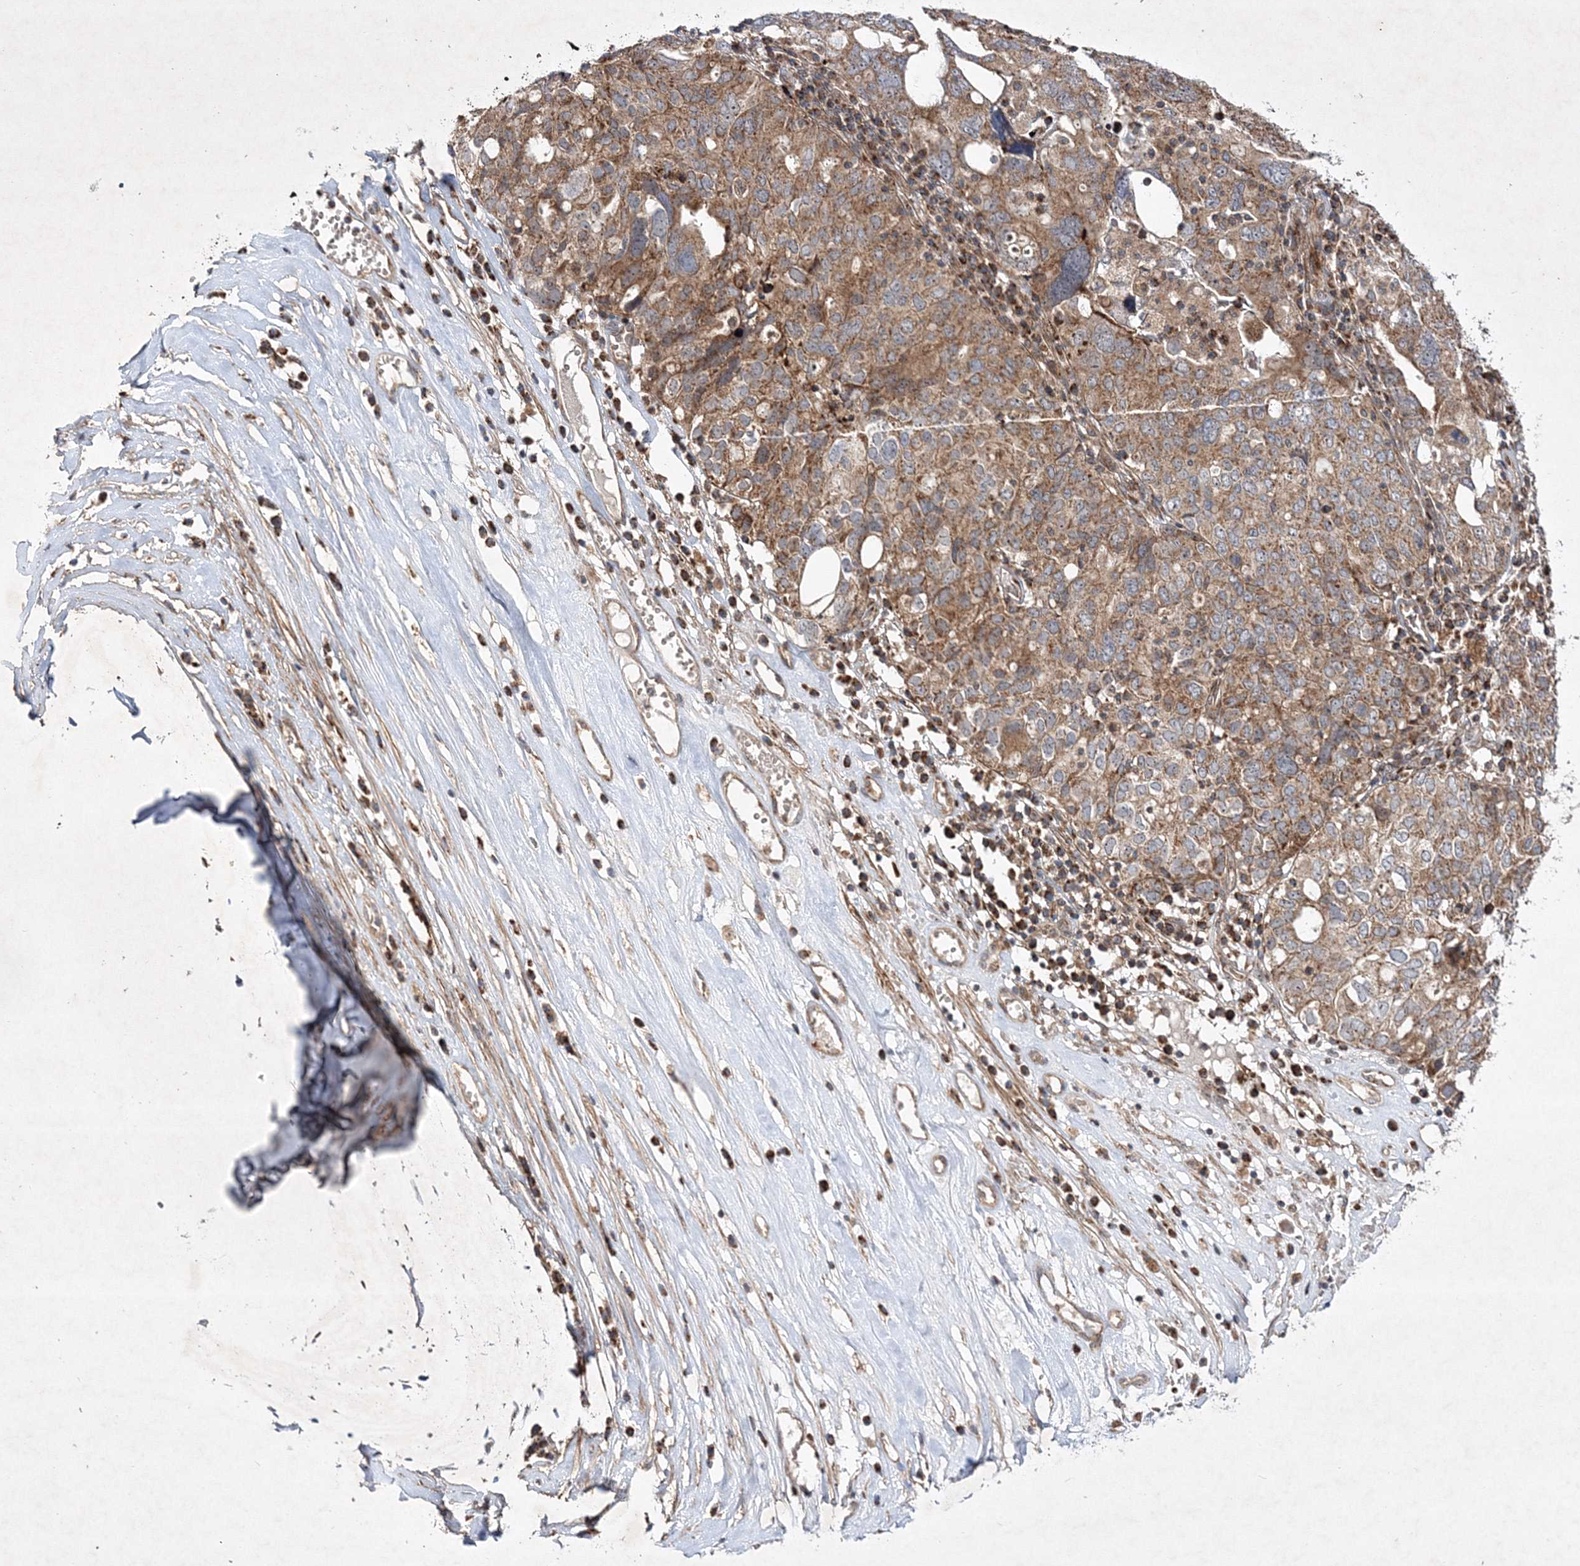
{"staining": {"intensity": "moderate", "quantity": ">75%", "location": "cytoplasmic/membranous"}, "tissue": "ovarian cancer", "cell_type": "Tumor cells", "image_type": "cancer", "snomed": [{"axis": "morphology", "description": "Carcinoma, endometroid"}, {"axis": "topography", "description": "Ovary"}], "caption": "Immunohistochemical staining of ovarian cancer (endometroid carcinoma) reveals moderate cytoplasmic/membranous protein expression in about >75% of tumor cells.", "gene": "SCRN3", "patient": {"sex": "female", "age": 62}}